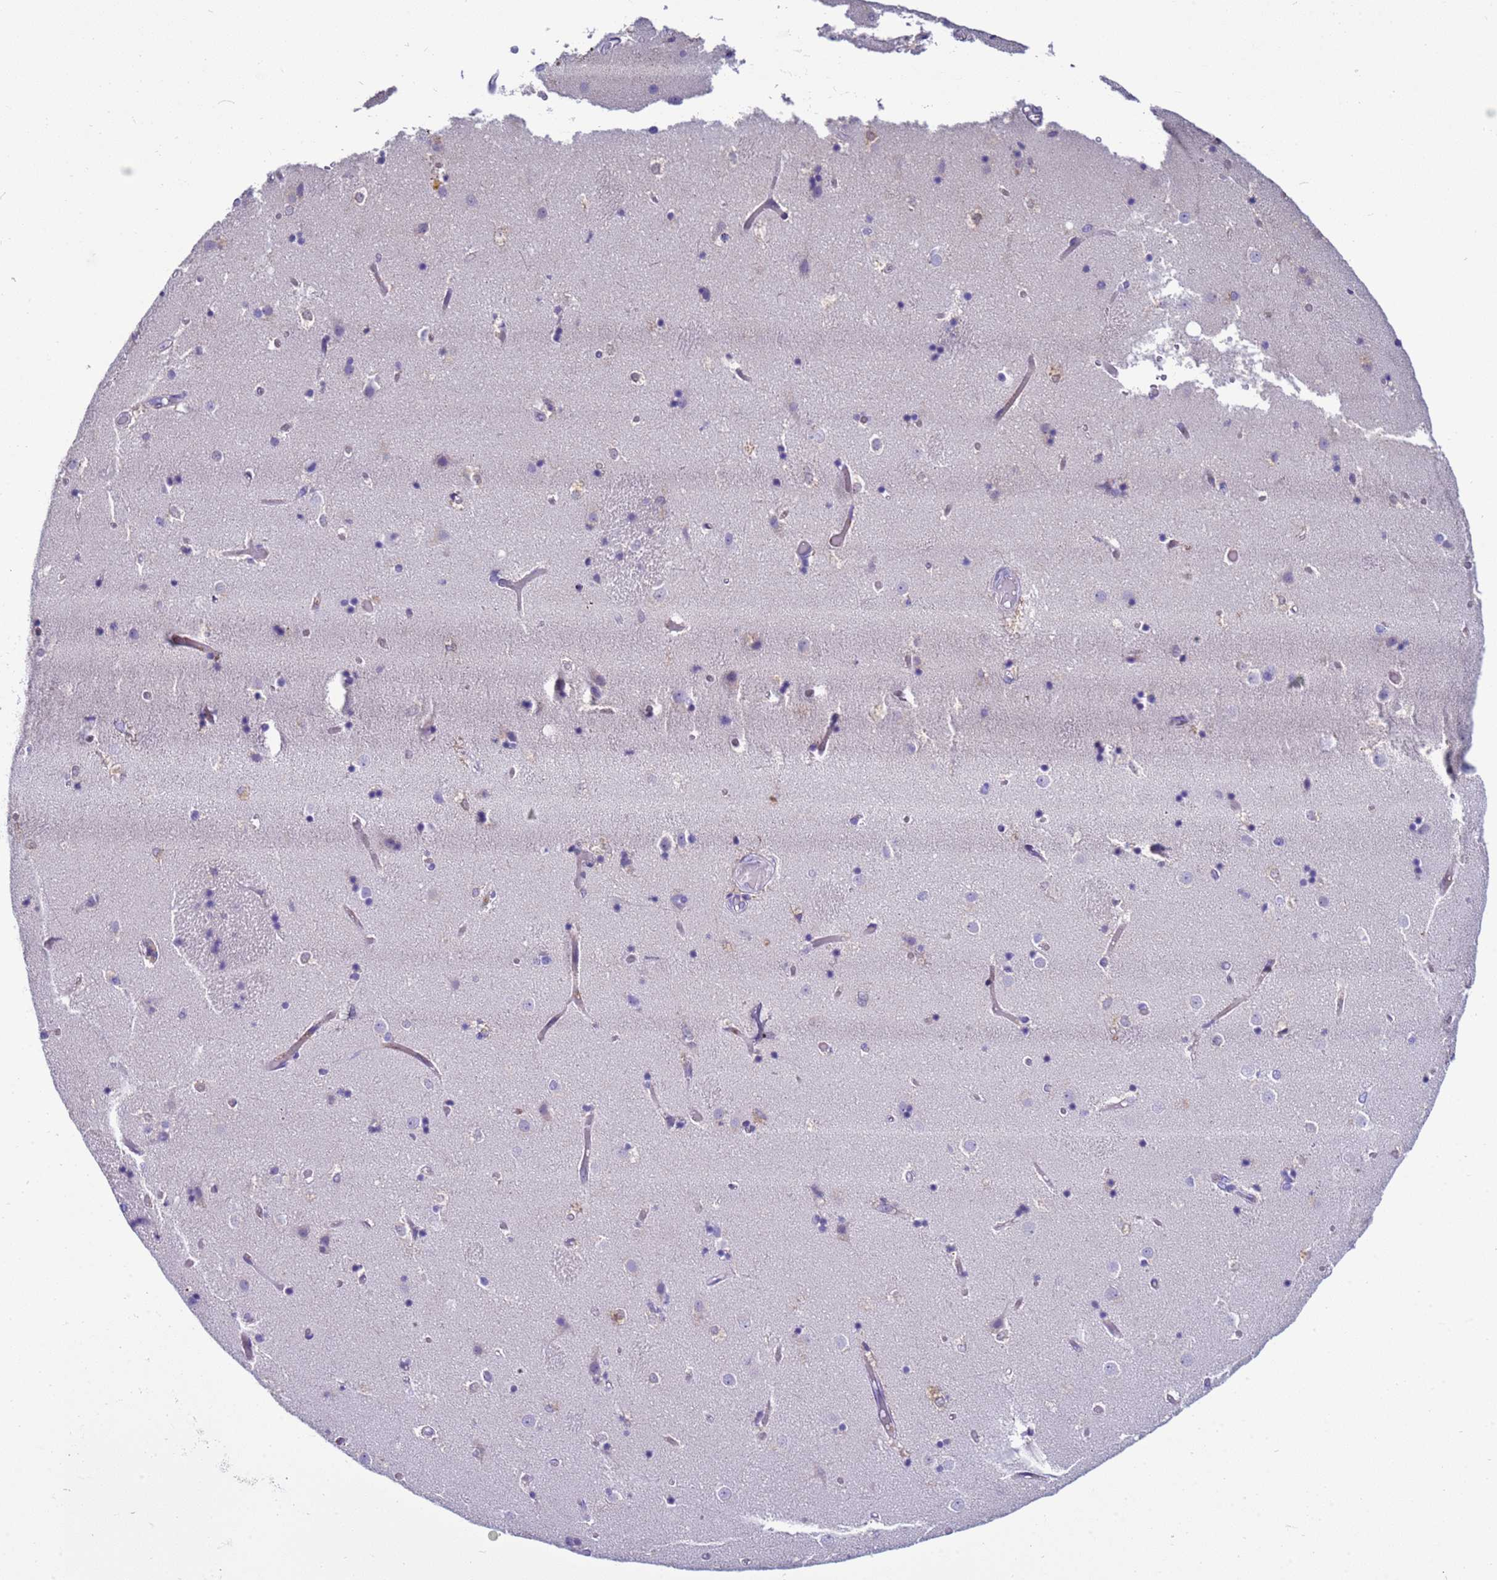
{"staining": {"intensity": "negative", "quantity": "none", "location": "none"}, "tissue": "caudate", "cell_type": "Glial cells", "image_type": "normal", "snomed": [{"axis": "morphology", "description": "Normal tissue, NOS"}, {"axis": "topography", "description": "Lateral ventricle wall"}], "caption": "Immunohistochemical staining of benign caudate shows no significant staining in glial cells. (DAB (3,3'-diaminobenzidine) IHC visualized using brightfield microscopy, high magnification).", "gene": "TRIM51G", "patient": {"sex": "female", "age": 52}}